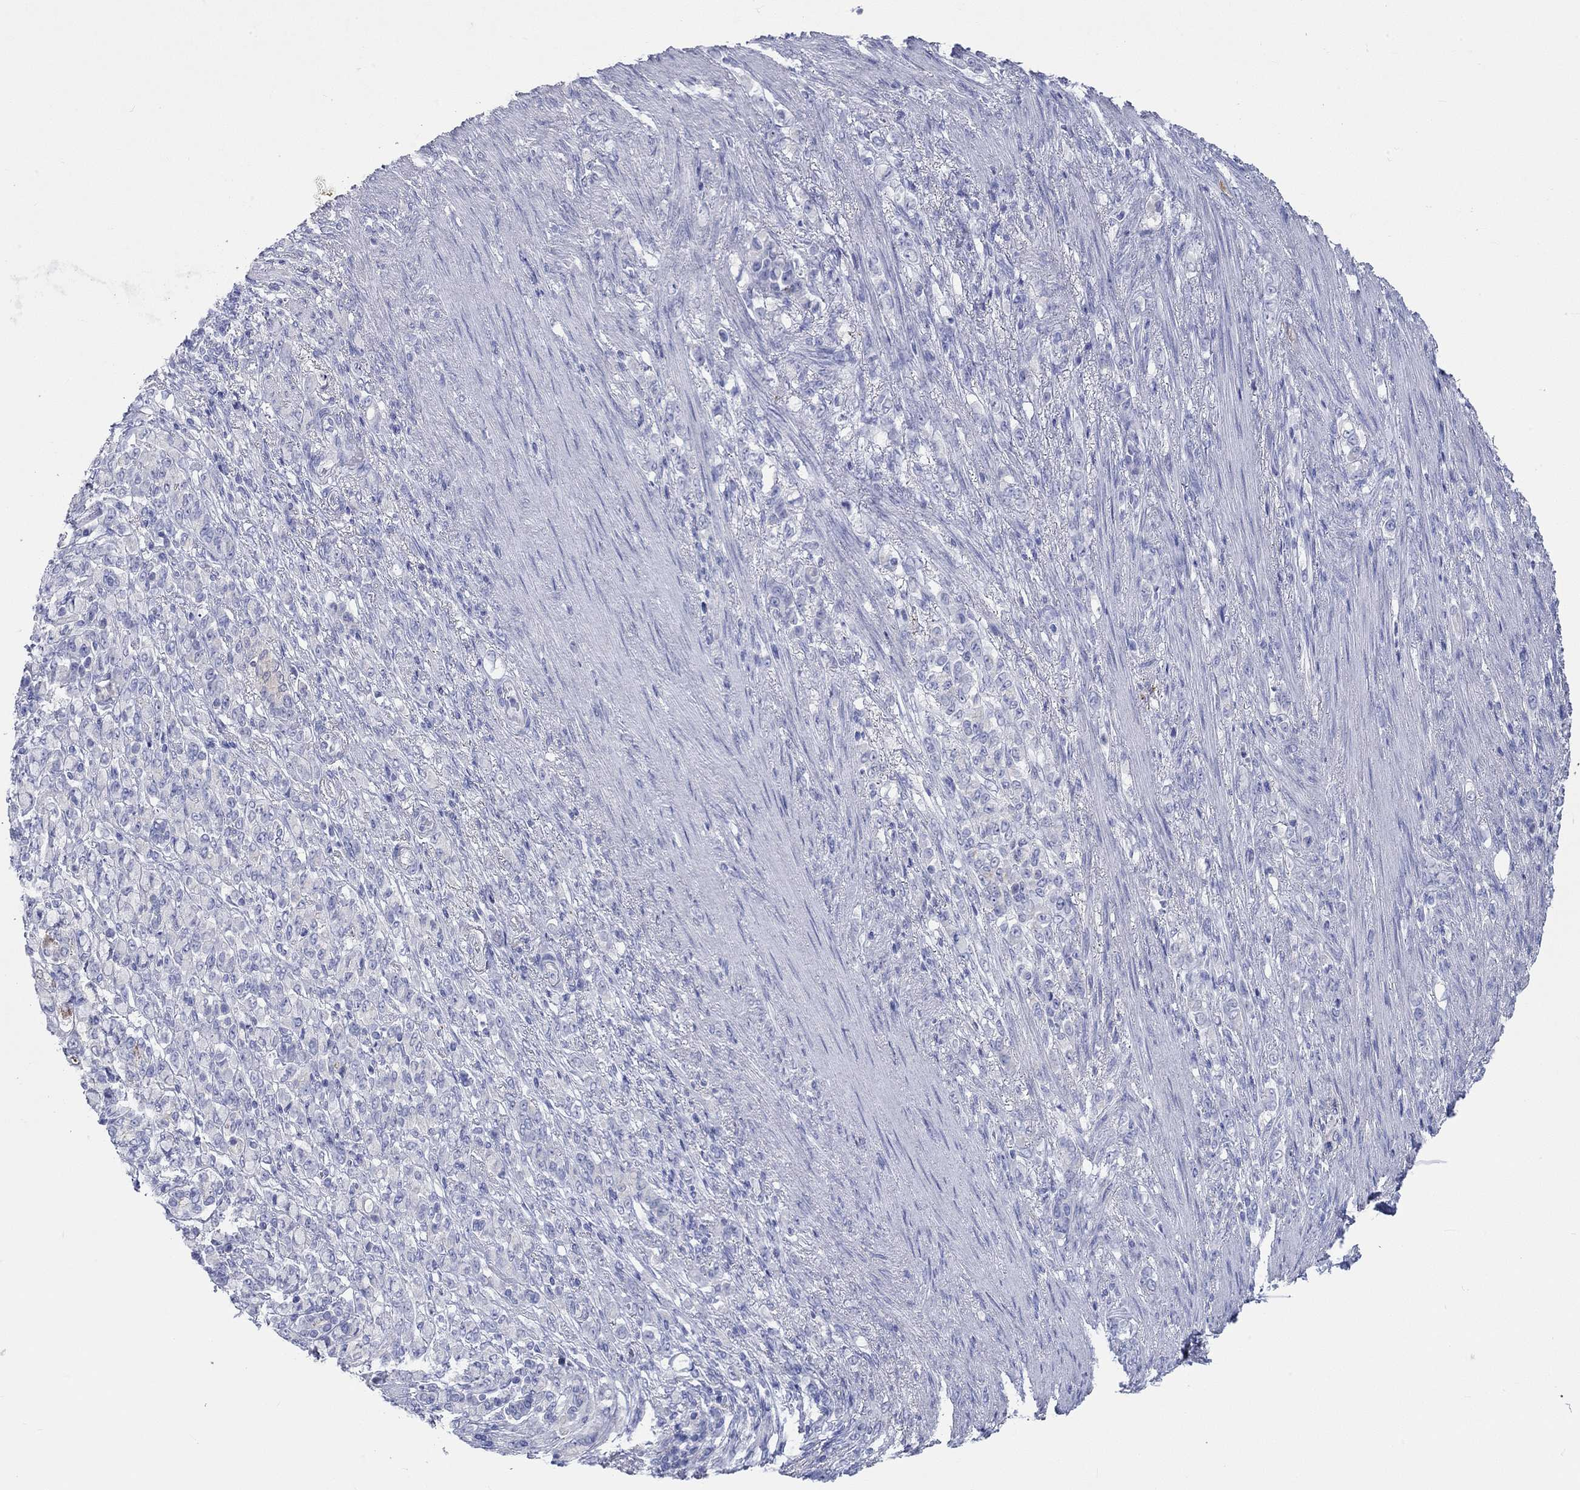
{"staining": {"intensity": "negative", "quantity": "none", "location": "none"}, "tissue": "stomach cancer", "cell_type": "Tumor cells", "image_type": "cancer", "snomed": [{"axis": "morphology", "description": "Normal tissue, NOS"}, {"axis": "morphology", "description": "Adenocarcinoma, NOS"}, {"axis": "topography", "description": "Stomach"}], "caption": "An immunohistochemistry (IHC) histopathology image of stomach cancer (adenocarcinoma) is shown. There is no staining in tumor cells of stomach cancer (adenocarcinoma).", "gene": "SPATA9", "patient": {"sex": "female", "age": 79}}